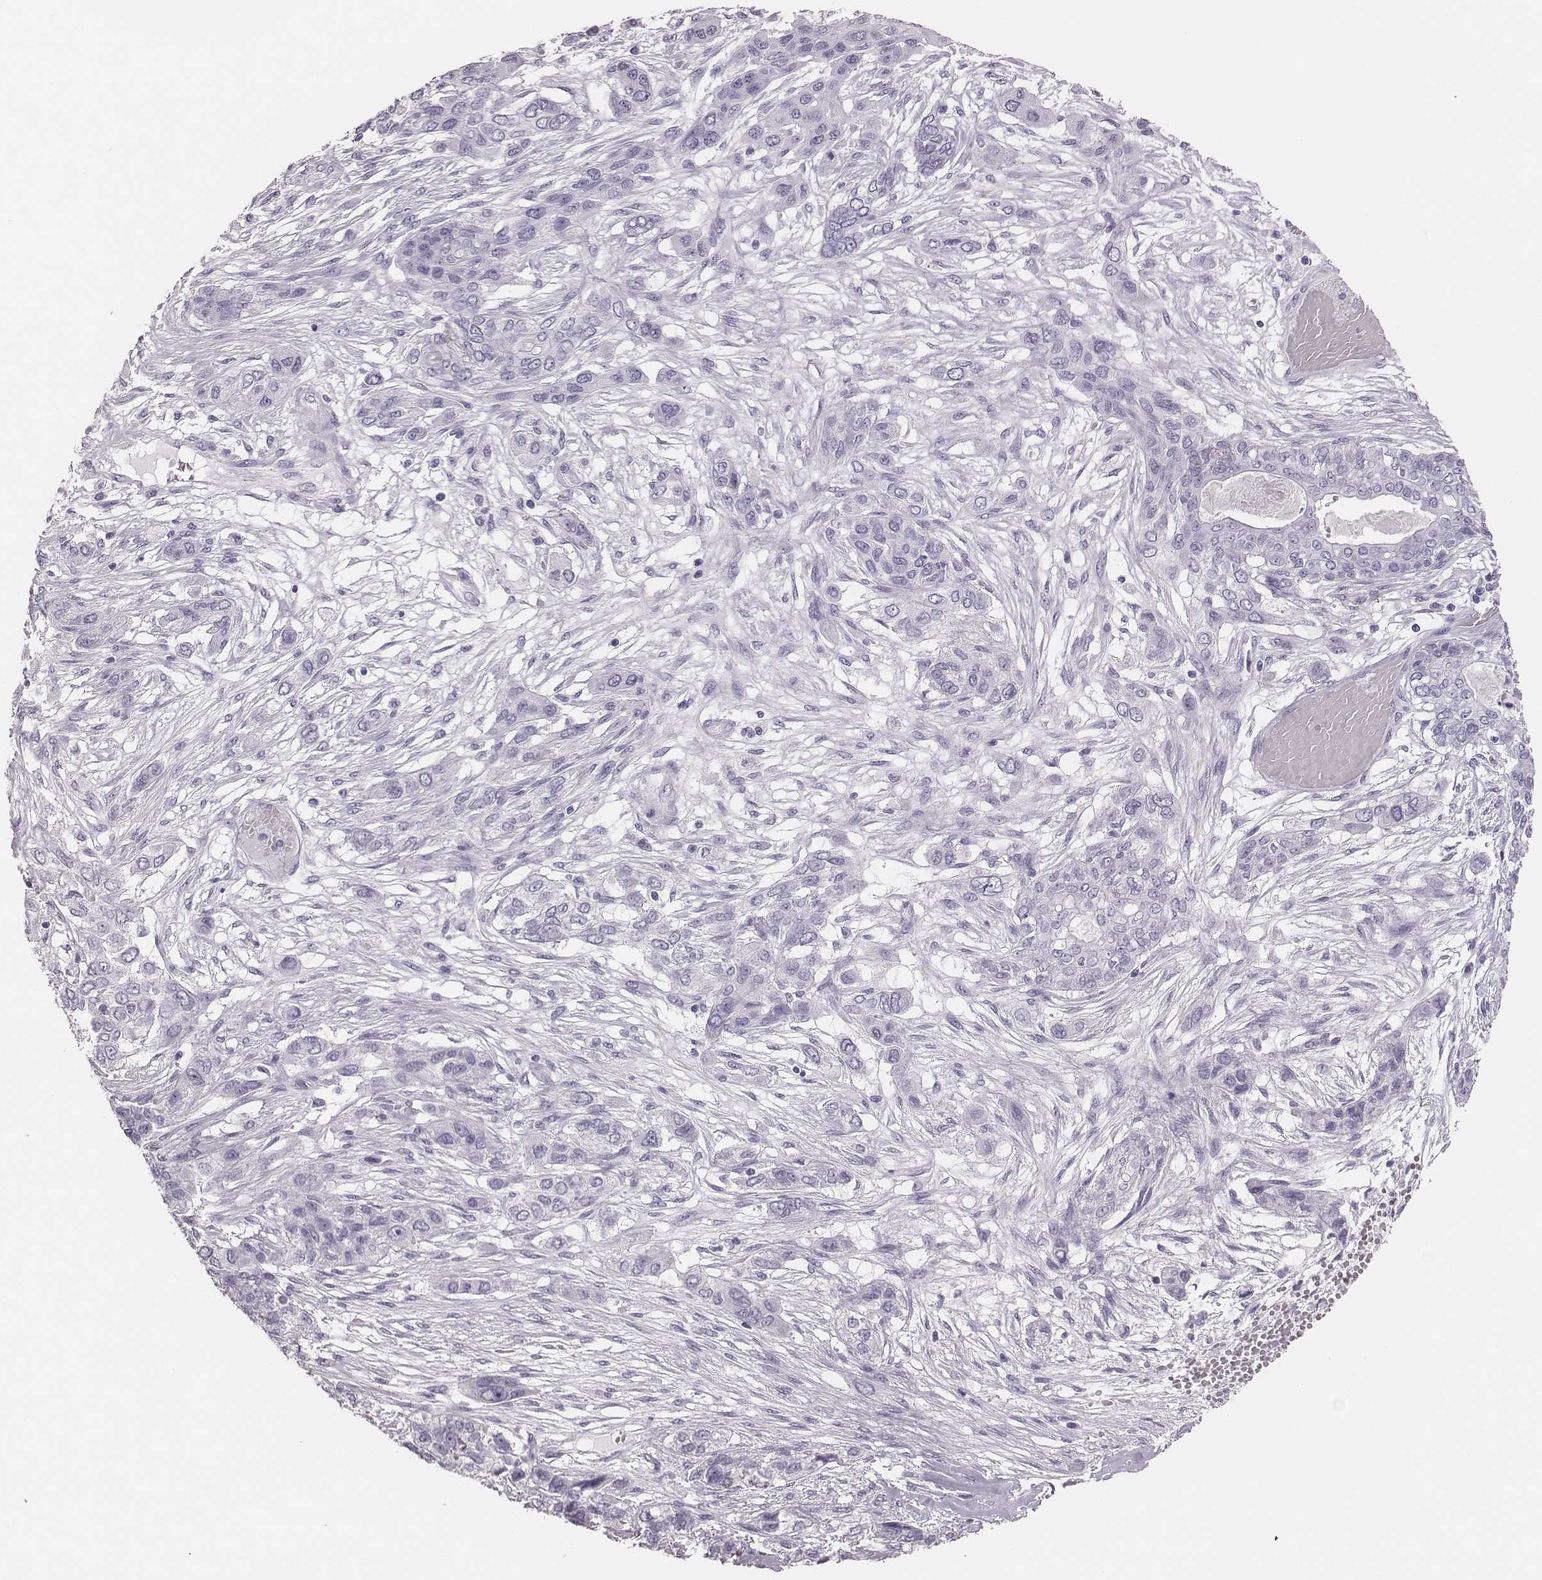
{"staining": {"intensity": "negative", "quantity": "none", "location": "none"}, "tissue": "lung cancer", "cell_type": "Tumor cells", "image_type": "cancer", "snomed": [{"axis": "morphology", "description": "Squamous cell carcinoma, NOS"}, {"axis": "topography", "description": "Lung"}], "caption": "High magnification brightfield microscopy of squamous cell carcinoma (lung) stained with DAB (brown) and counterstained with hematoxylin (blue): tumor cells show no significant staining.", "gene": "H1-6", "patient": {"sex": "female", "age": 70}}